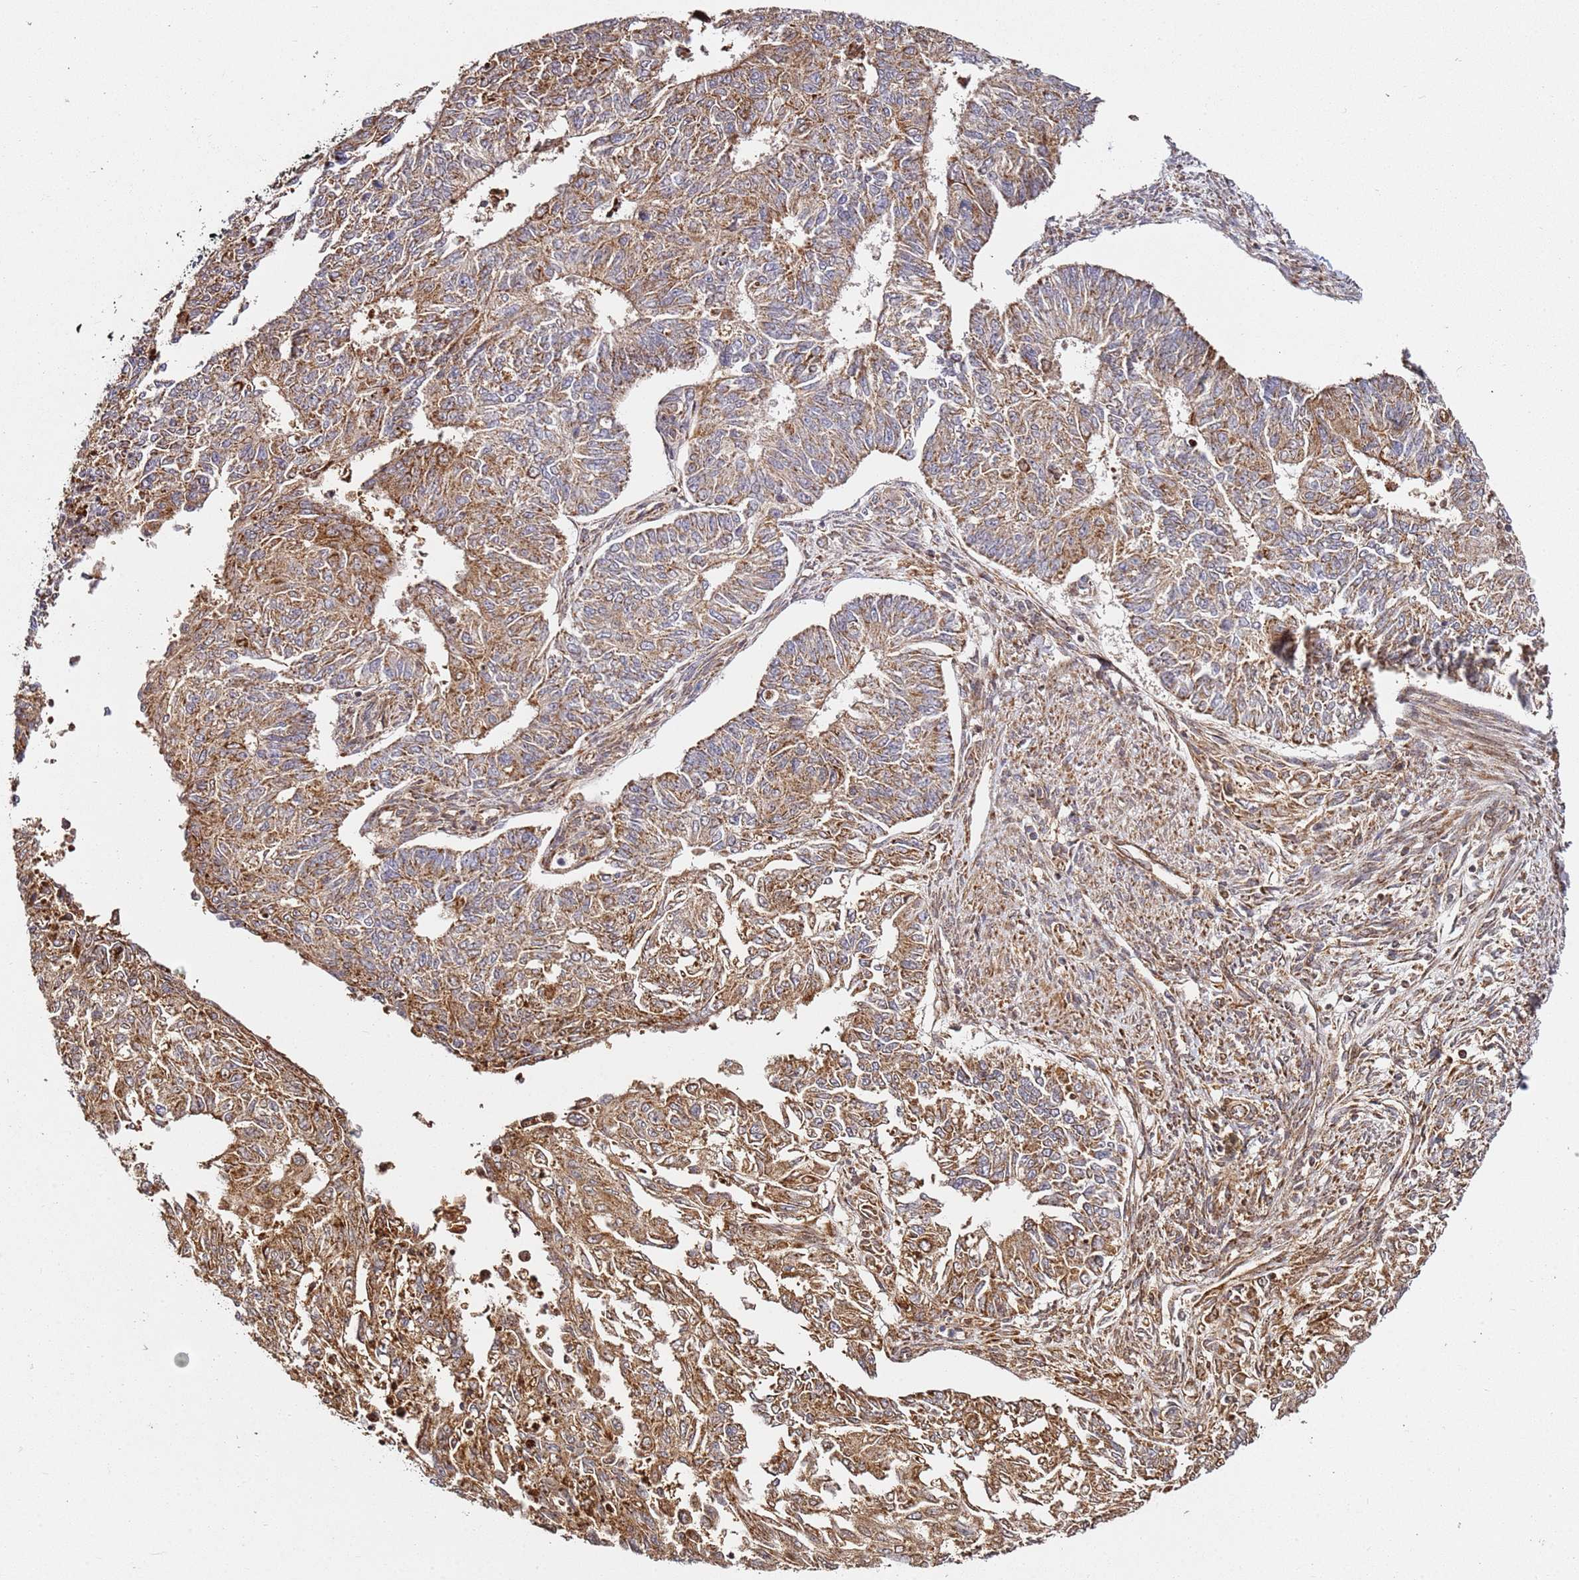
{"staining": {"intensity": "moderate", "quantity": ">75%", "location": "cytoplasmic/membranous"}, "tissue": "endometrial cancer", "cell_type": "Tumor cells", "image_type": "cancer", "snomed": [{"axis": "morphology", "description": "Adenocarcinoma, NOS"}, {"axis": "topography", "description": "Endometrium"}], "caption": "Immunohistochemical staining of endometrial cancer (adenocarcinoma) reveals moderate cytoplasmic/membranous protein positivity in about >75% of tumor cells.", "gene": "SMOX", "patient": {"sex": "female", "age": 32}}